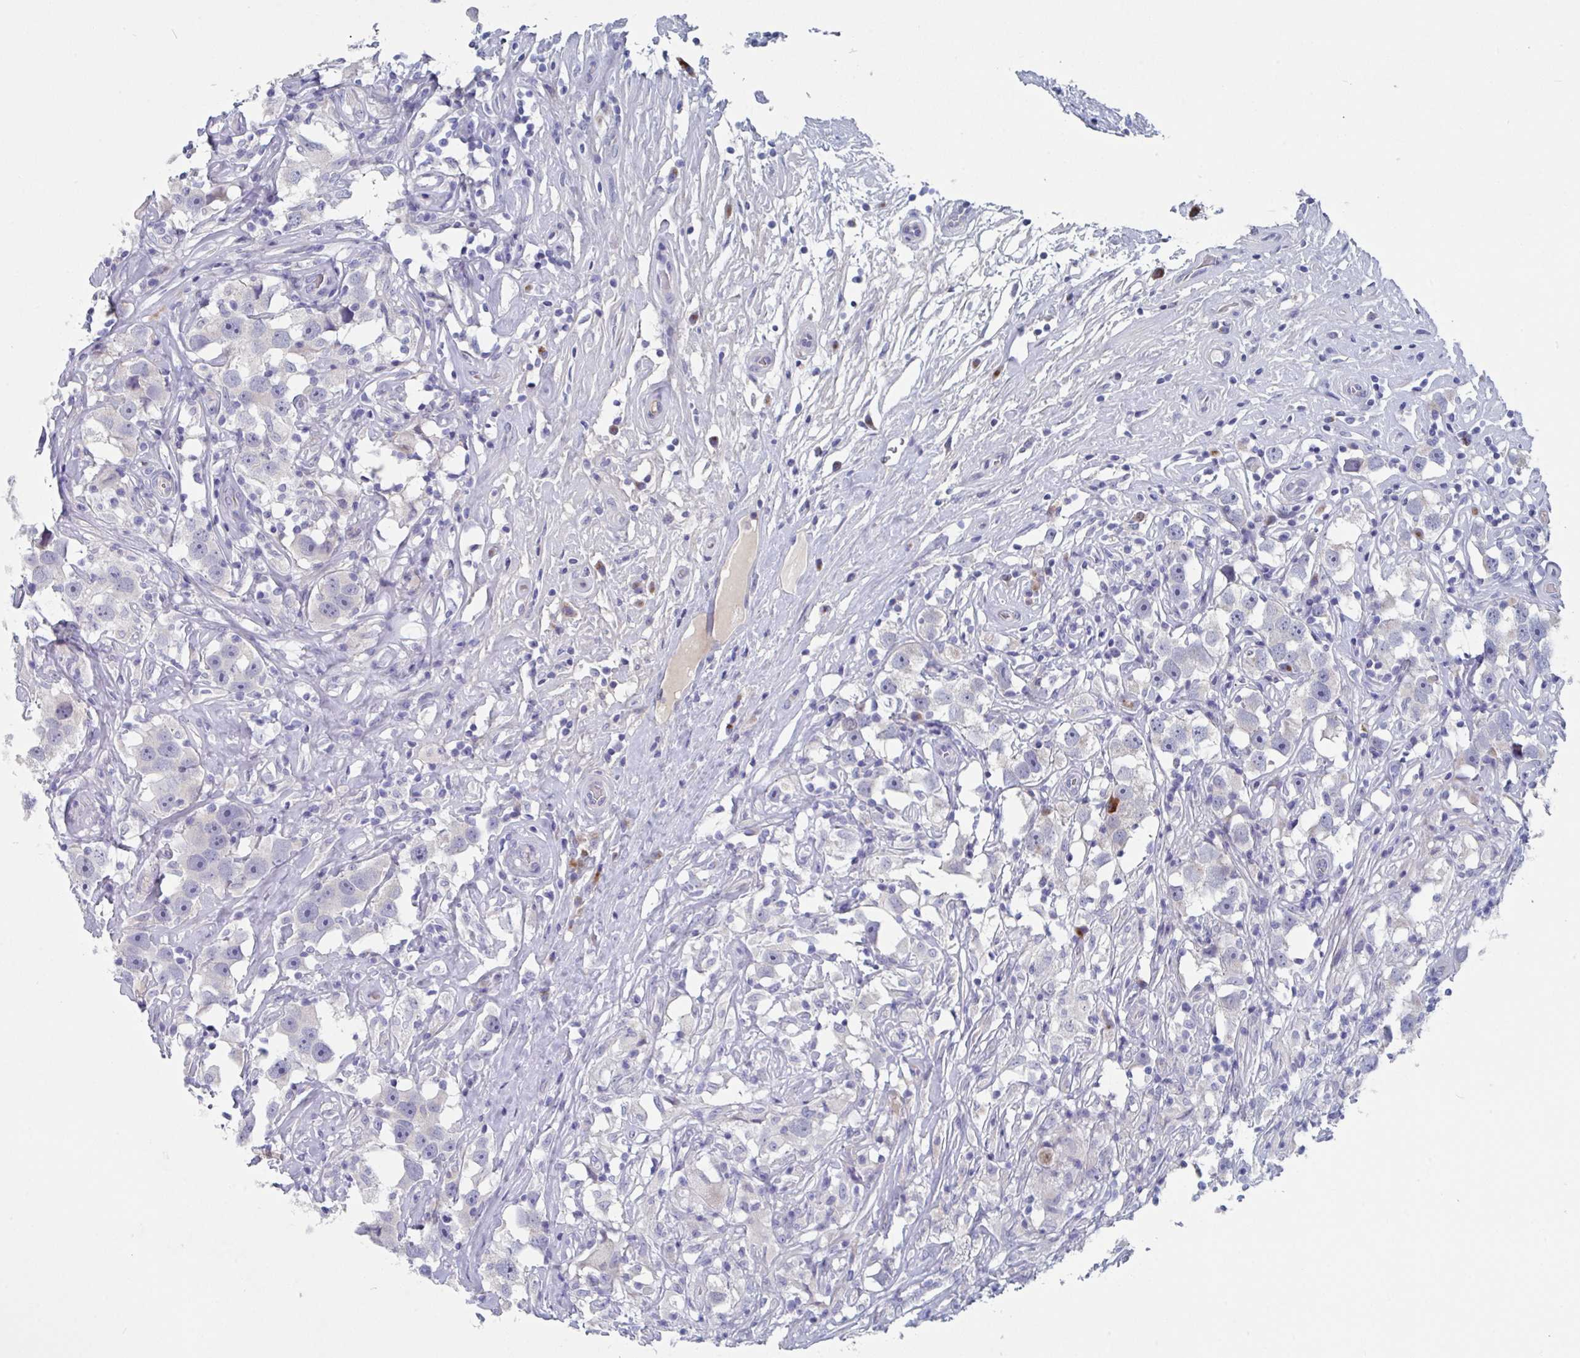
{"staining": {"intensity": "negative", "quantity": "none", "location": "none"}, "tissue": "testis cancer", "cell_type": "Tumor cells", "image_type": "cancer", "snomed": [{"axis": "morphology", "description": "Seminoma, NOS"}, {"axis": "topography", "description": "Testis"}], "caption": "Testis cancer (seminoma) stained for a protein using immunohistochemistry (IHC) reveals no staining tumor cells.", "gene": "NT5C3B", "patient": {"sex": "male", "age": 49}}